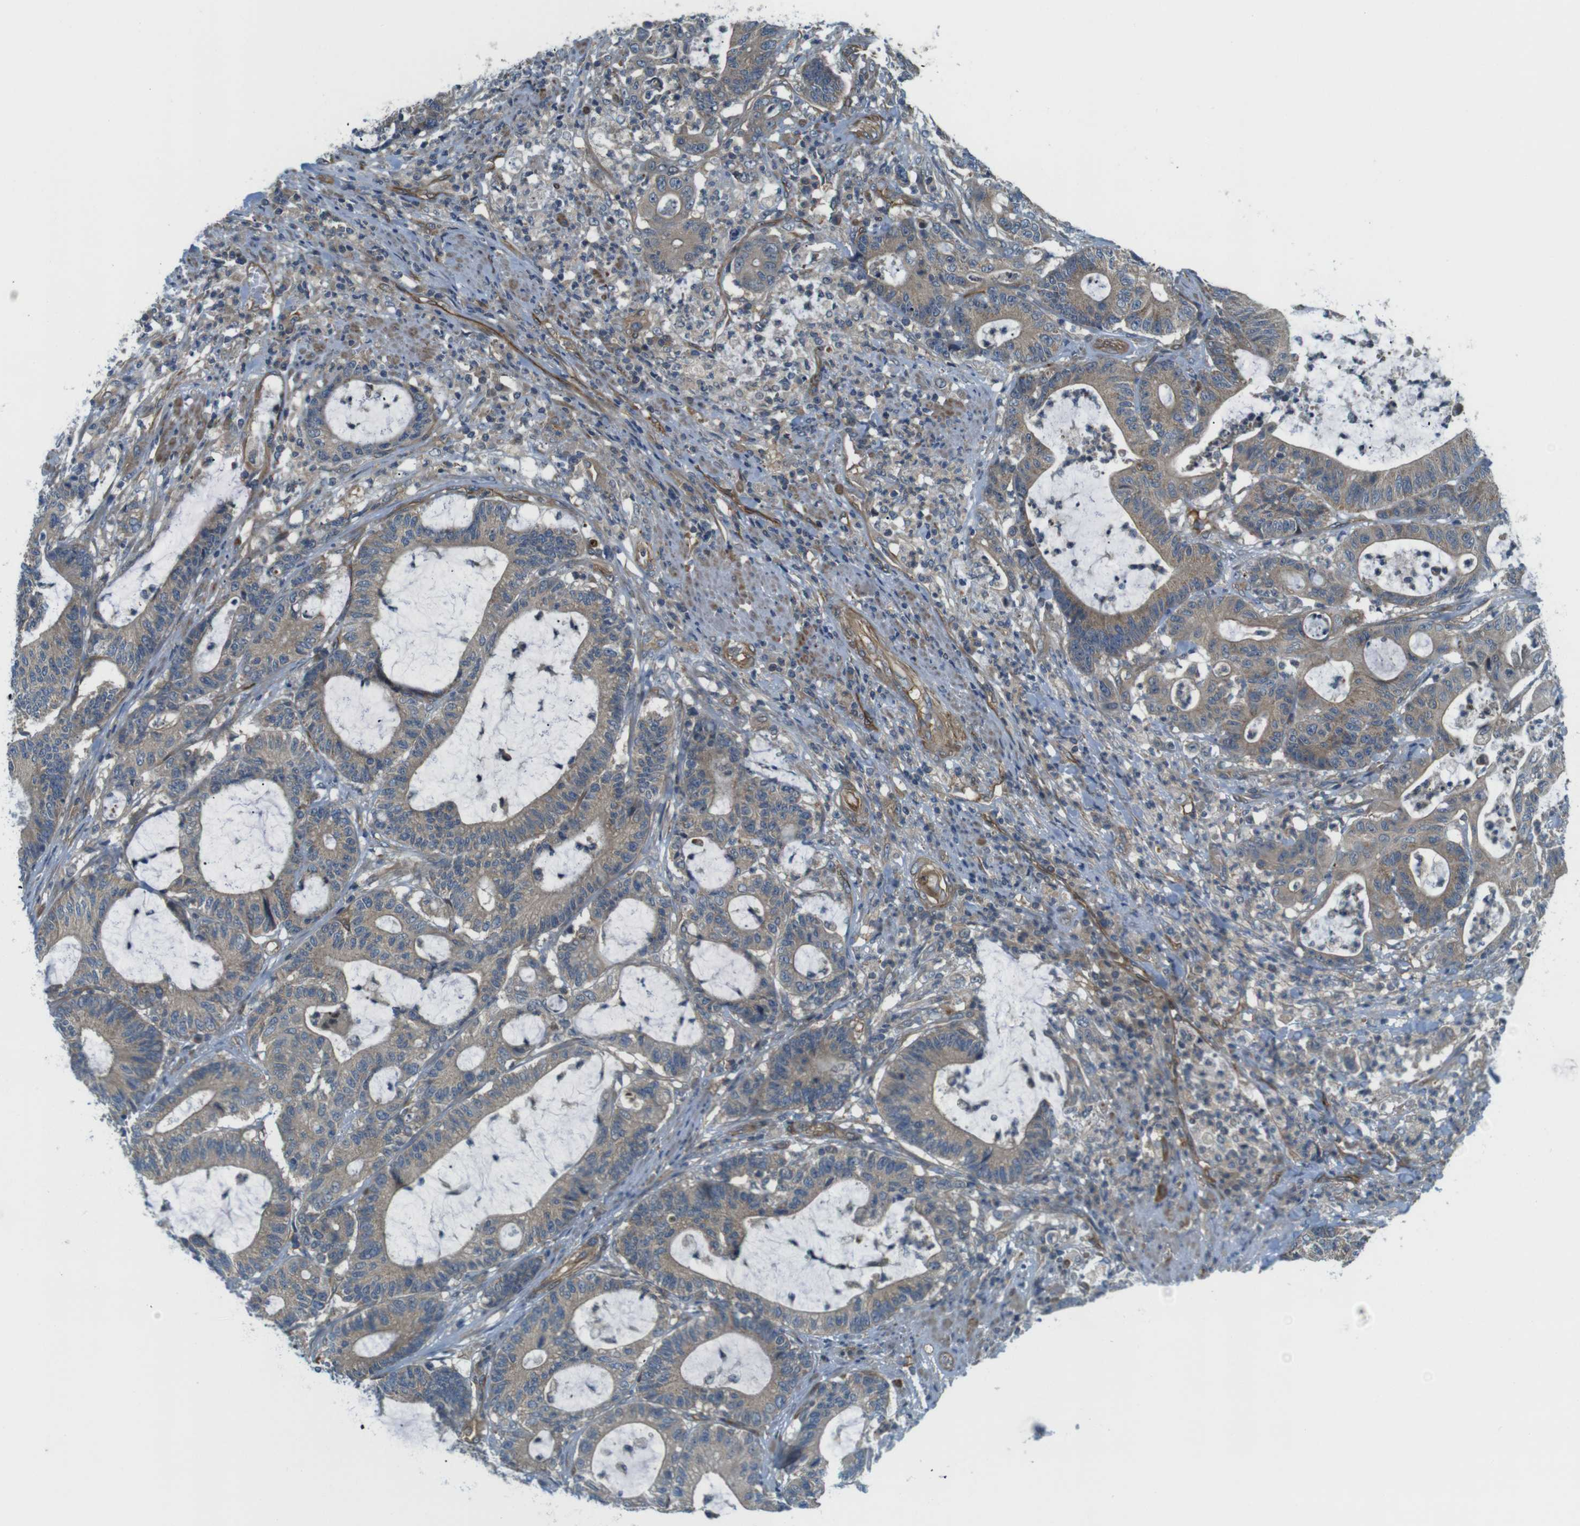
{"staining": {"intensity": "weak", "quantity": ">75%", "location": "cytoplasmic/membranous"}, "tissue": "colorectal cancer", "cell_type": "Tumor cells", "image_type": "cancer", "snomed": [{"axis": "morphology", "description": "Adenocarcinoma, NOS"}, {"axis": "topography", "description": "Colon"}], "caption": "Immunohistochemistry photomicrograph of neoplastic tissue: colorectal cancer stained using immunohistochemistry displays low levels of weak protein expression localized specifically in the cytoplasmic/membranous of tumor cells, appearing as a cytoplasmic/membranous brown color.", "gene": "TSC1", "patient": {"sex": "female", "age": 84}}